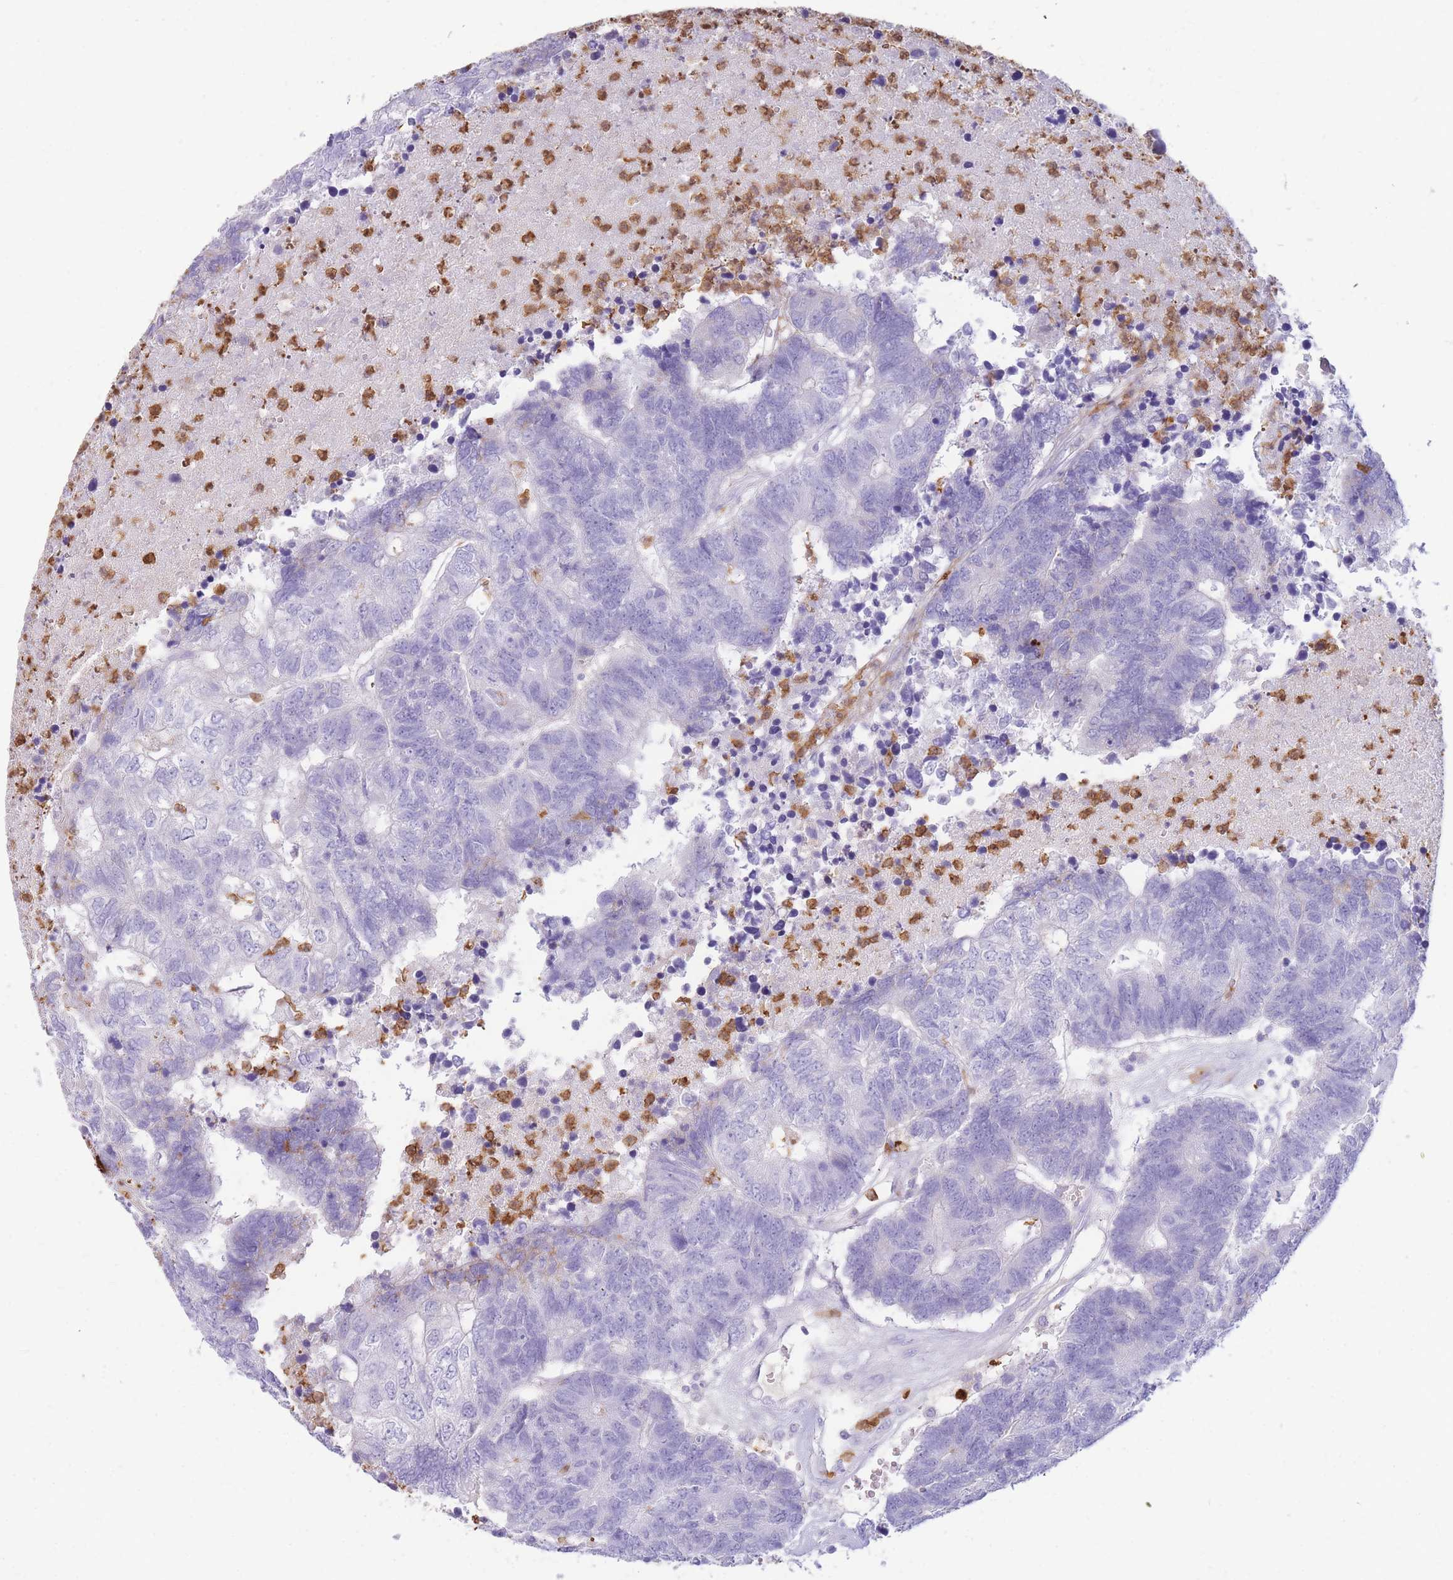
{"staining": {"intensity": "negative", "quantity": "none", "location": "none"}, "tissue": "colorectal cancer", "cell_type": "Tumor cells", "image_type": "cancer", "snomed": [{"axis": "morphology", "description": "Adenocarcinoma, NOS"}, {"axis": "topography", "description": "Colon"}], "caption": "Colorectal cancer (adenocarcinoma) stained for a protein using immunohistochemistry shows no staining tumor cells.", "gene": "TPSAB1", "patient": {"sex": "female", "age": 48}}